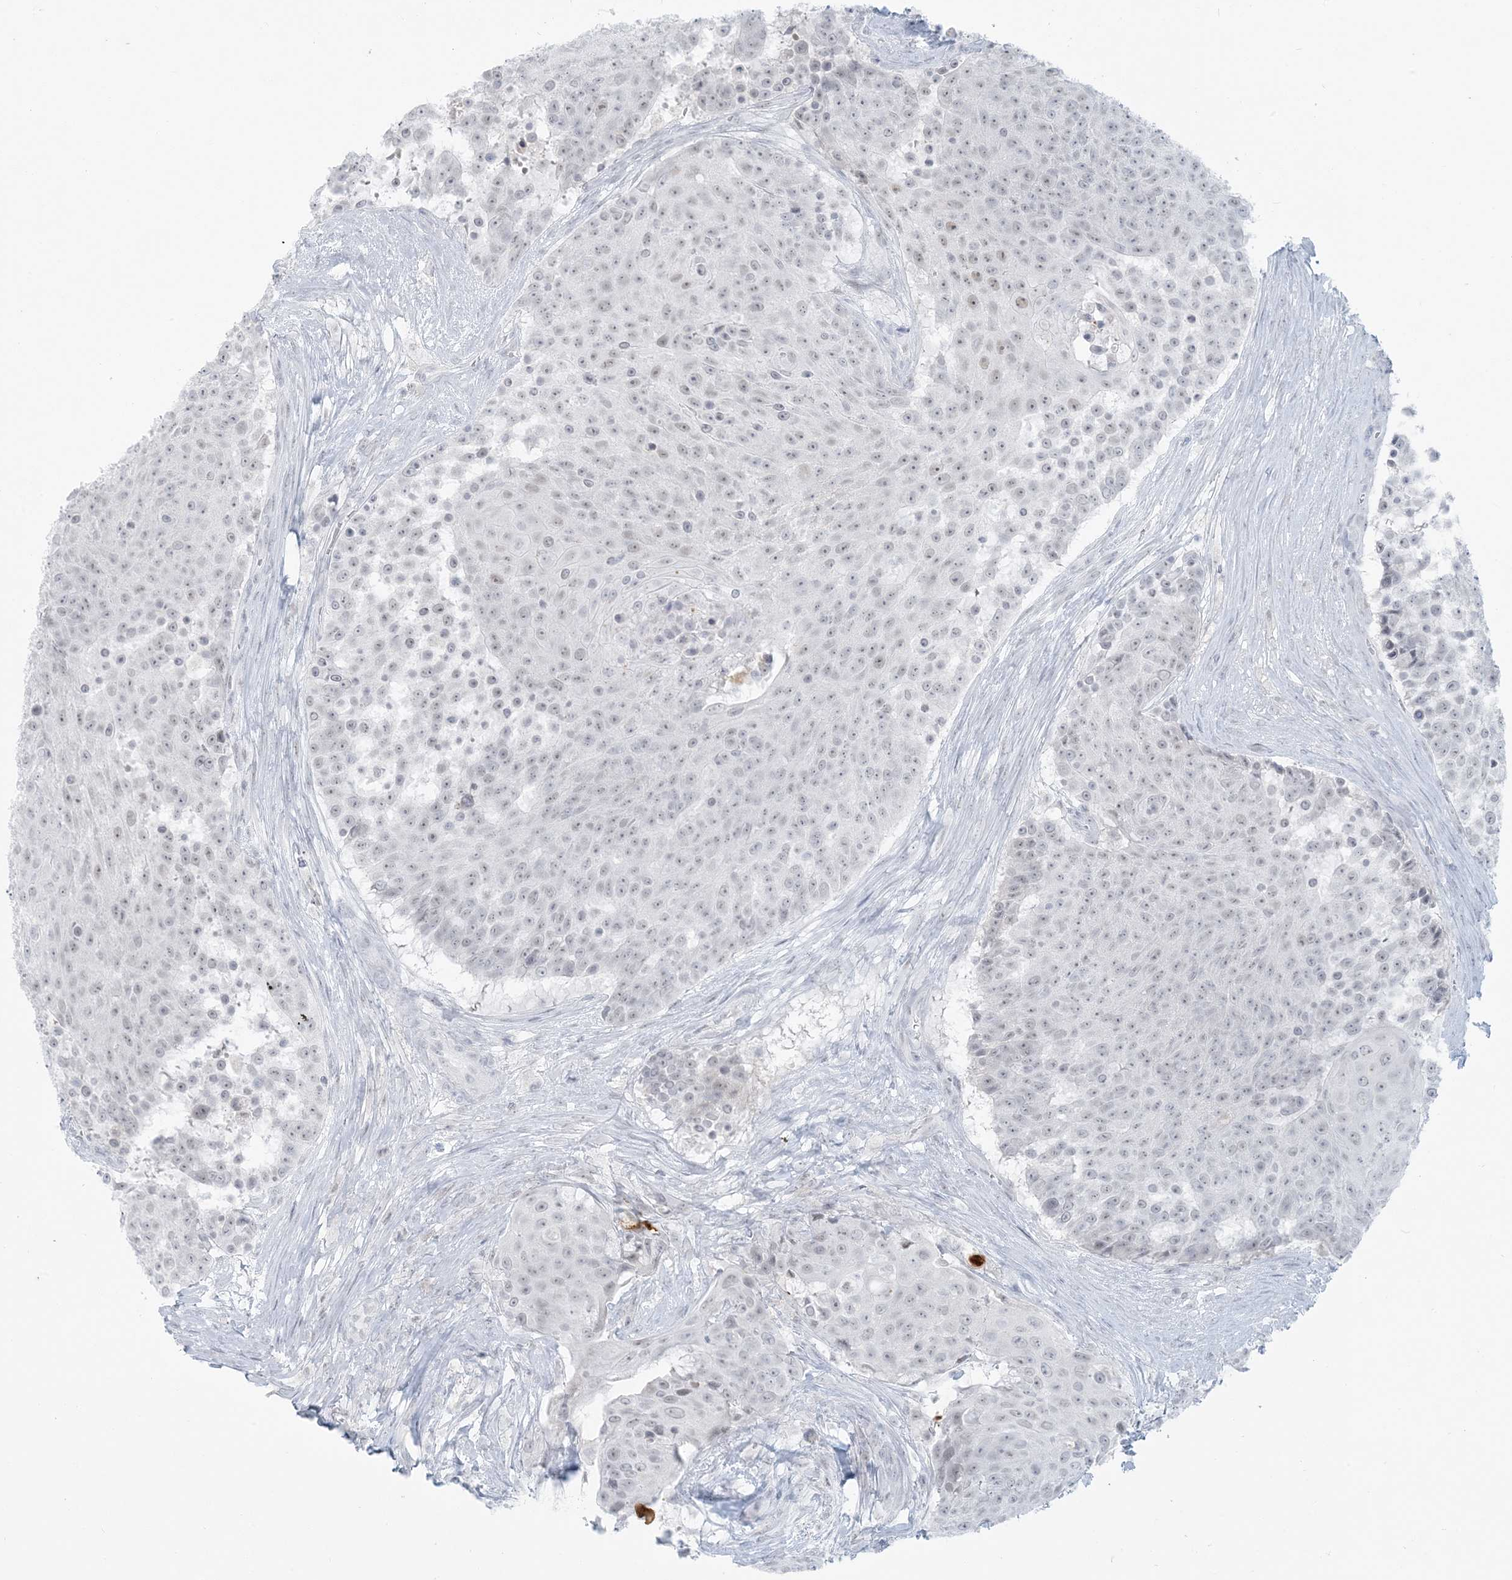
{"staining": {"intensity": "weak", "quantity": "25%-75%", "location": "nuclear"}, "tissue": "urothelial cancer", "cell_type": "Tumor cells", "image_type": "cancer", "snomed": [{"axis": "morphology", "description": "Urothelial carcinoma, High grade"}, {"axis": "topography", "description": "Urinary bladder"}], "caption": "Immunohistochemistry photomicrograph of urothelial carcinoma (high-grade) stained for a protein (brown), which reveals low levels of weak nuclear expression in approximately 25%-75% of tumor cells.", "gene": "SCML1", "patient": {"sex": "female", "age": 63}}